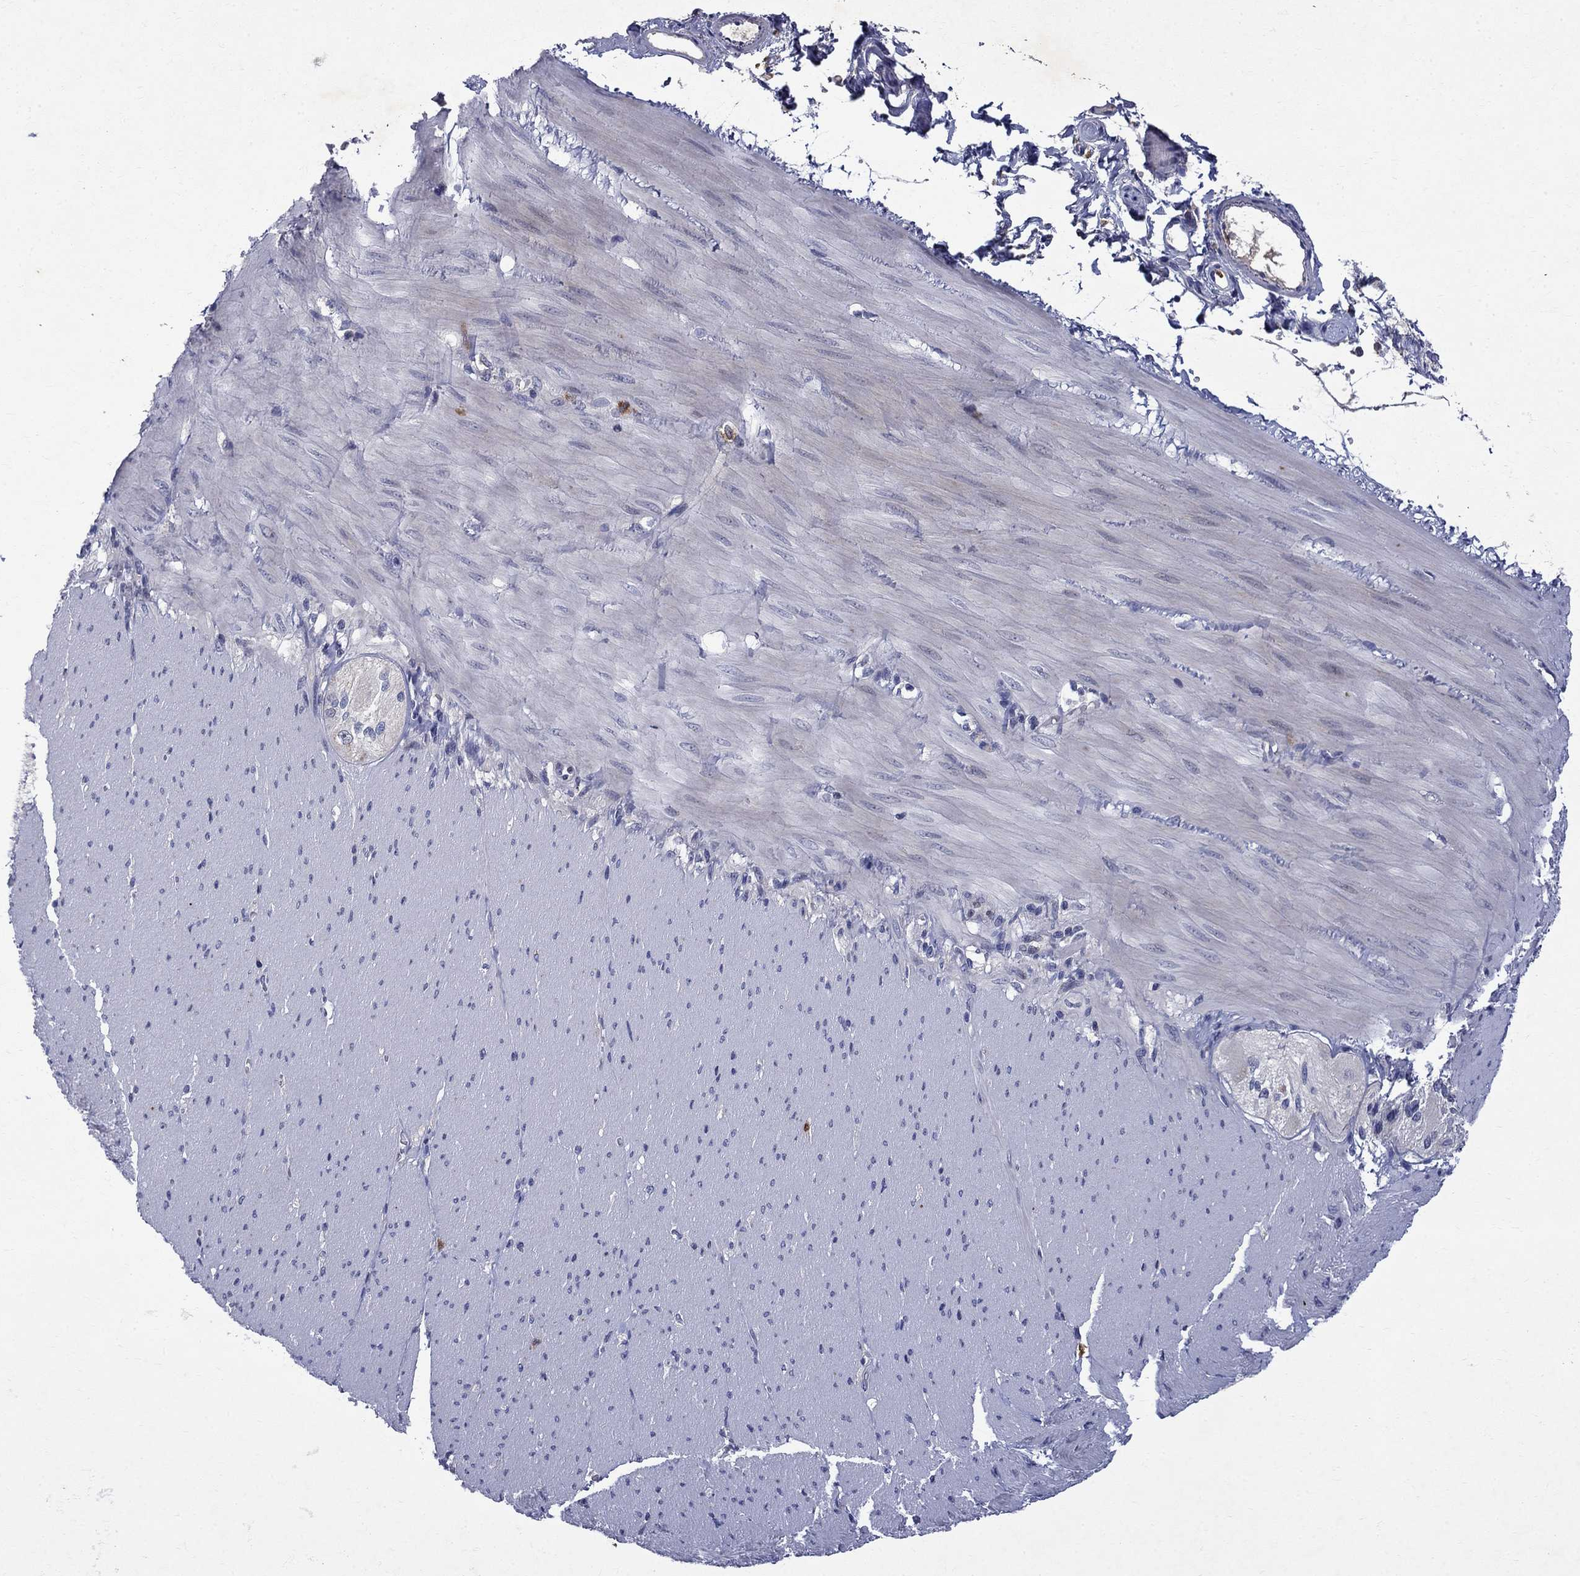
{"staining": {"intensity": "negative", "quantity": "none", "location": "none"}, "tissue": "adipose tissue", "cell_type": "Adipocytes", "image_type": "normal", "snomed": [{"axis": "morphology", "description": "Normal tissue, NOS"}, {"axis": "topography", "description": "Smooth muscle"}, {"axis": "topography", "description": "Duodenum"}, {"axis": "topography", "description": "Peripheral nerve tissue"}], "caption": "DAB immunohistochemical staining of benign adipose tissue displays no significant expression in adipocytes.", "gene": "STAB2", "patient": {"sex": "female", "age": 61}}